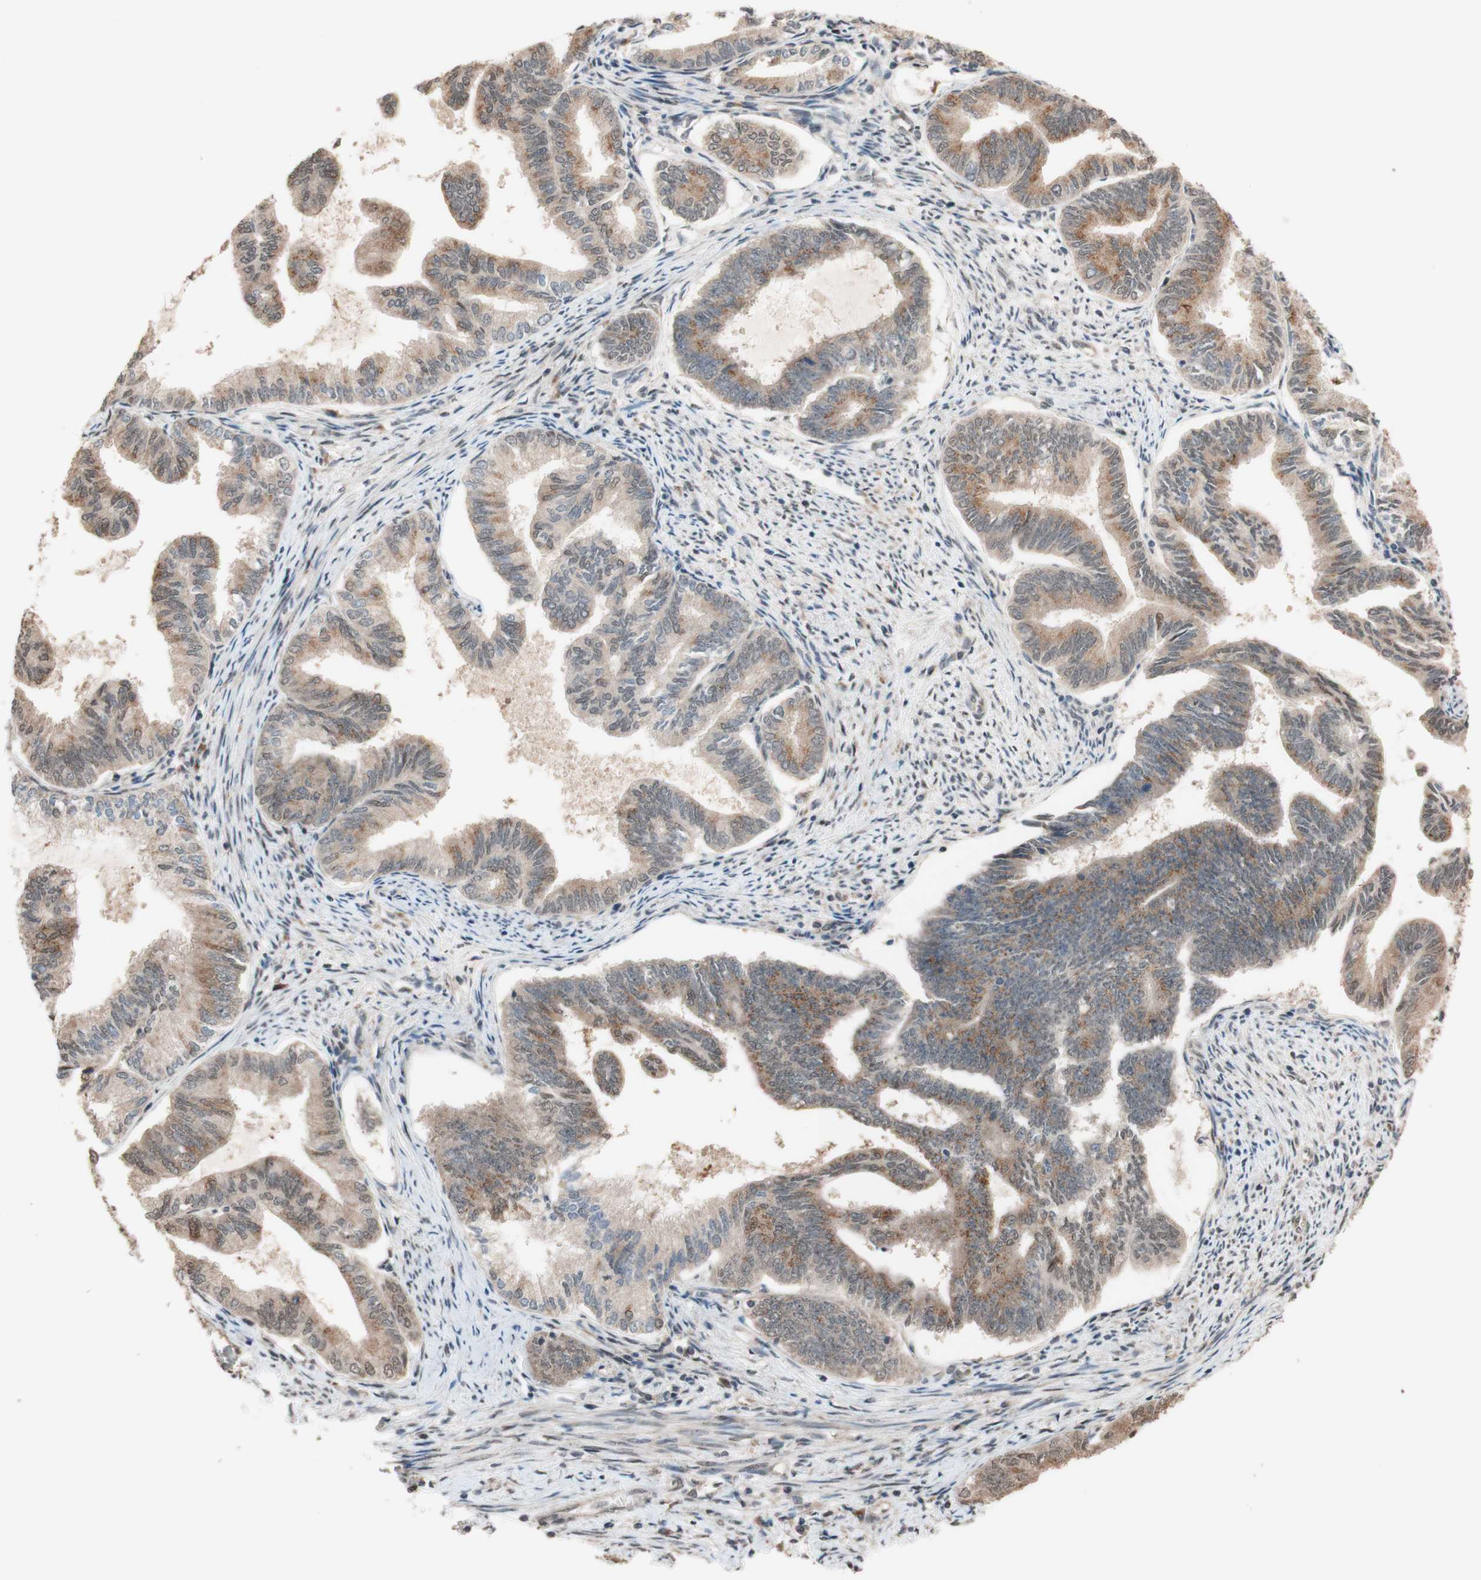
{"staining": {"intensity": "weak", "quantity": "25%-75%", "location": "cytoplasmic/membranous"}, "tissue": "endometrial cancer", "cell_type": "Tumor cells", "image_type": "cancer", "snomed": [{"axis": "morphology", "description": "Adenocarcinoma, NOS"}, {"axis": "topography", "description": "Endometrium"}], "caption": "Weak cytoplasmic/membranous staining is identified in about 25%-75% of tumor cells in adenocarcinoma (endometrial). (DAB = brown stain, brightfield microscopy at high magnification).", "gene": "CCNC", "patient": {"sex": "female", "age": 86}}